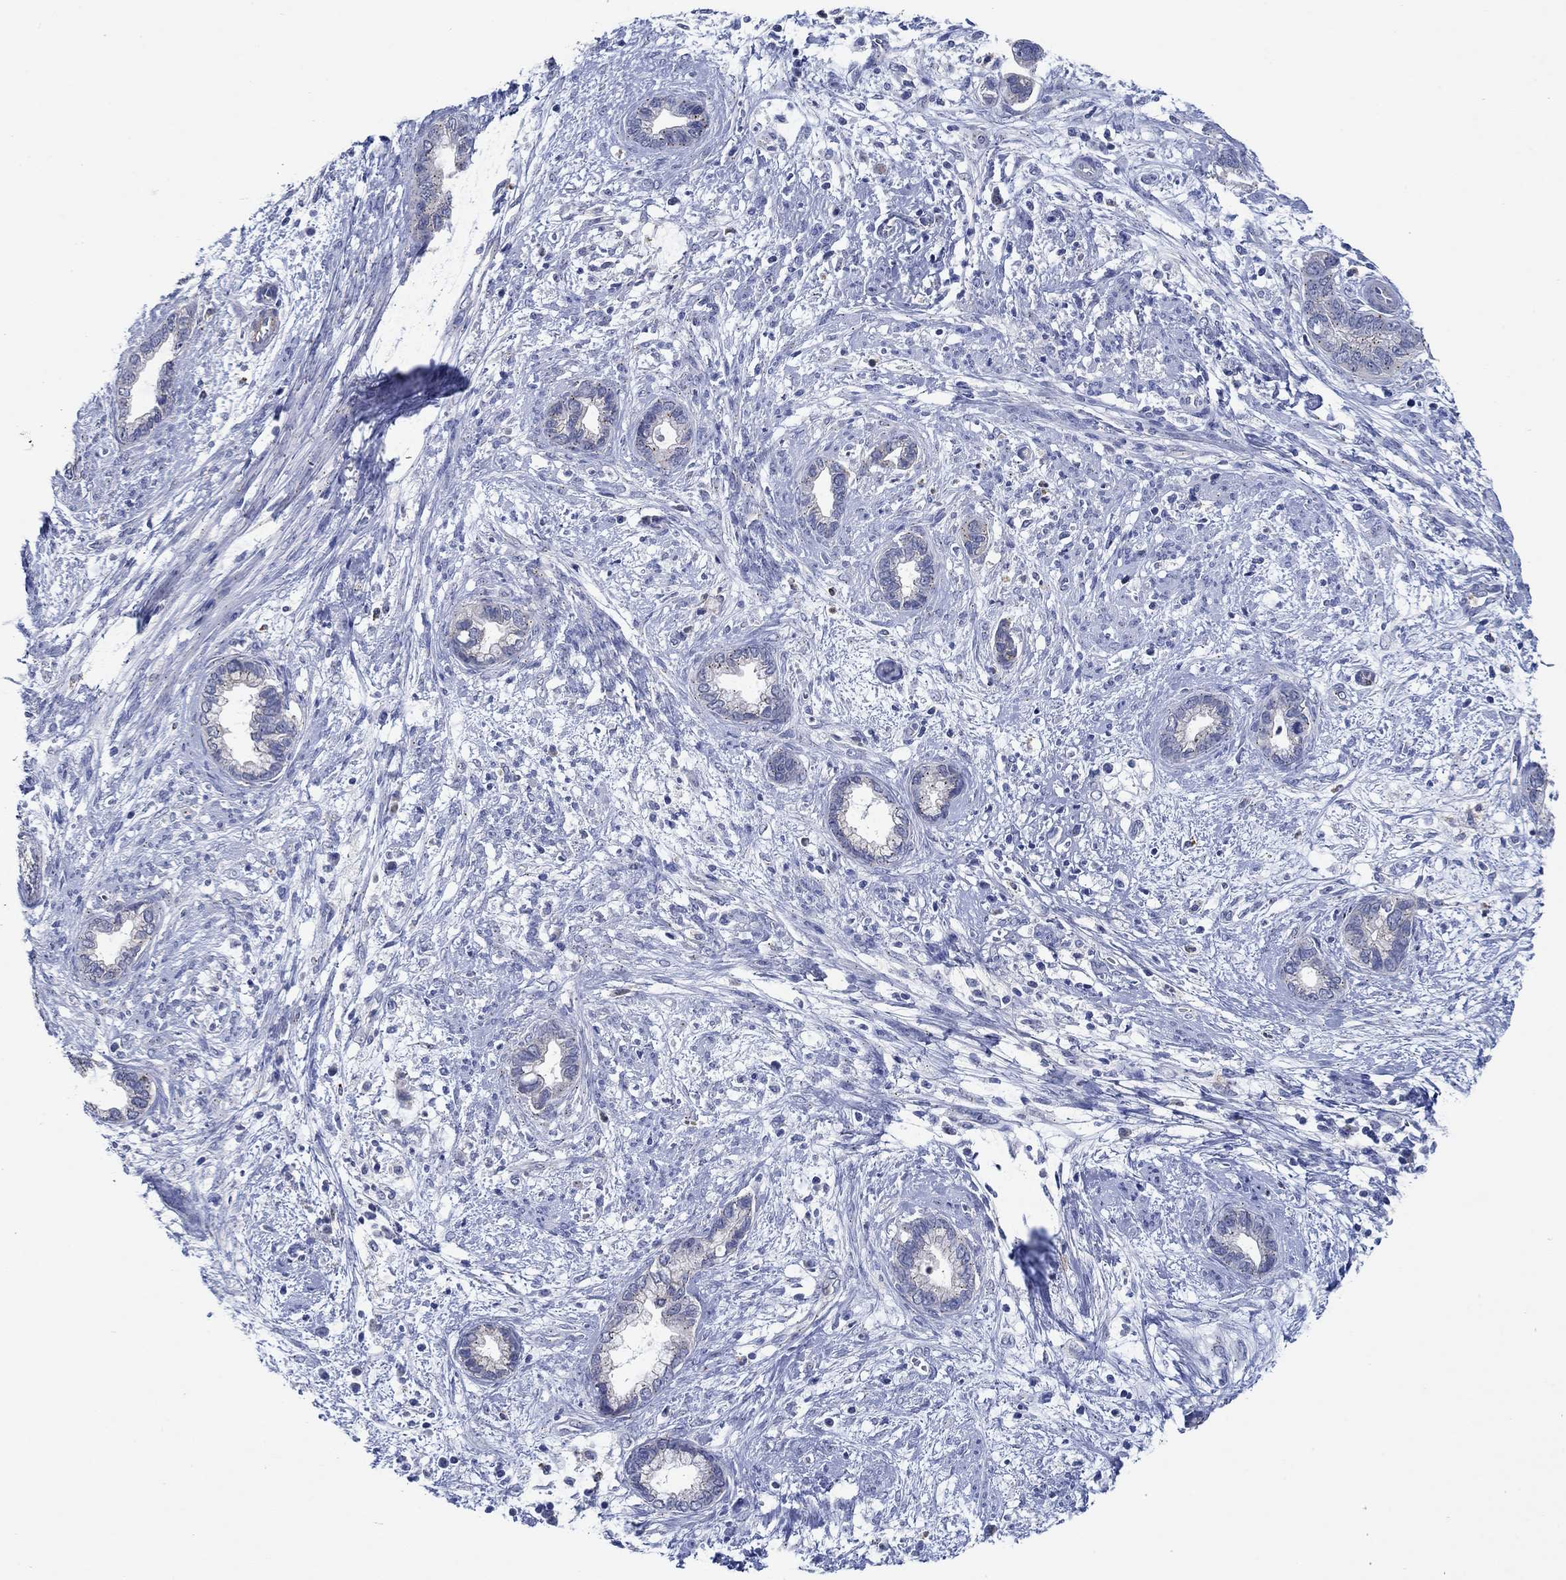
{"staining": {"intensity": "negative", "quantity": "none", "location": "none"}, "tissue": "cervical cancer", "cell_type": "Tumor cells", "image_type": "cancer", "snomed": [{"axis": "morphology", "description": "Adenocarcinoma, NOS"}, {"axis": "topography", "description": "Cervix"}], "caption": "Protein analysis of cervical cancer exhibits no significant staining in tumor cells. (Stains: DAB IHC with hematoxylin counter stain, Microscopy: brightfield microscopy at high magnification).", "gene": "CPM", "patient": {"sex": "female", "age": 62}}